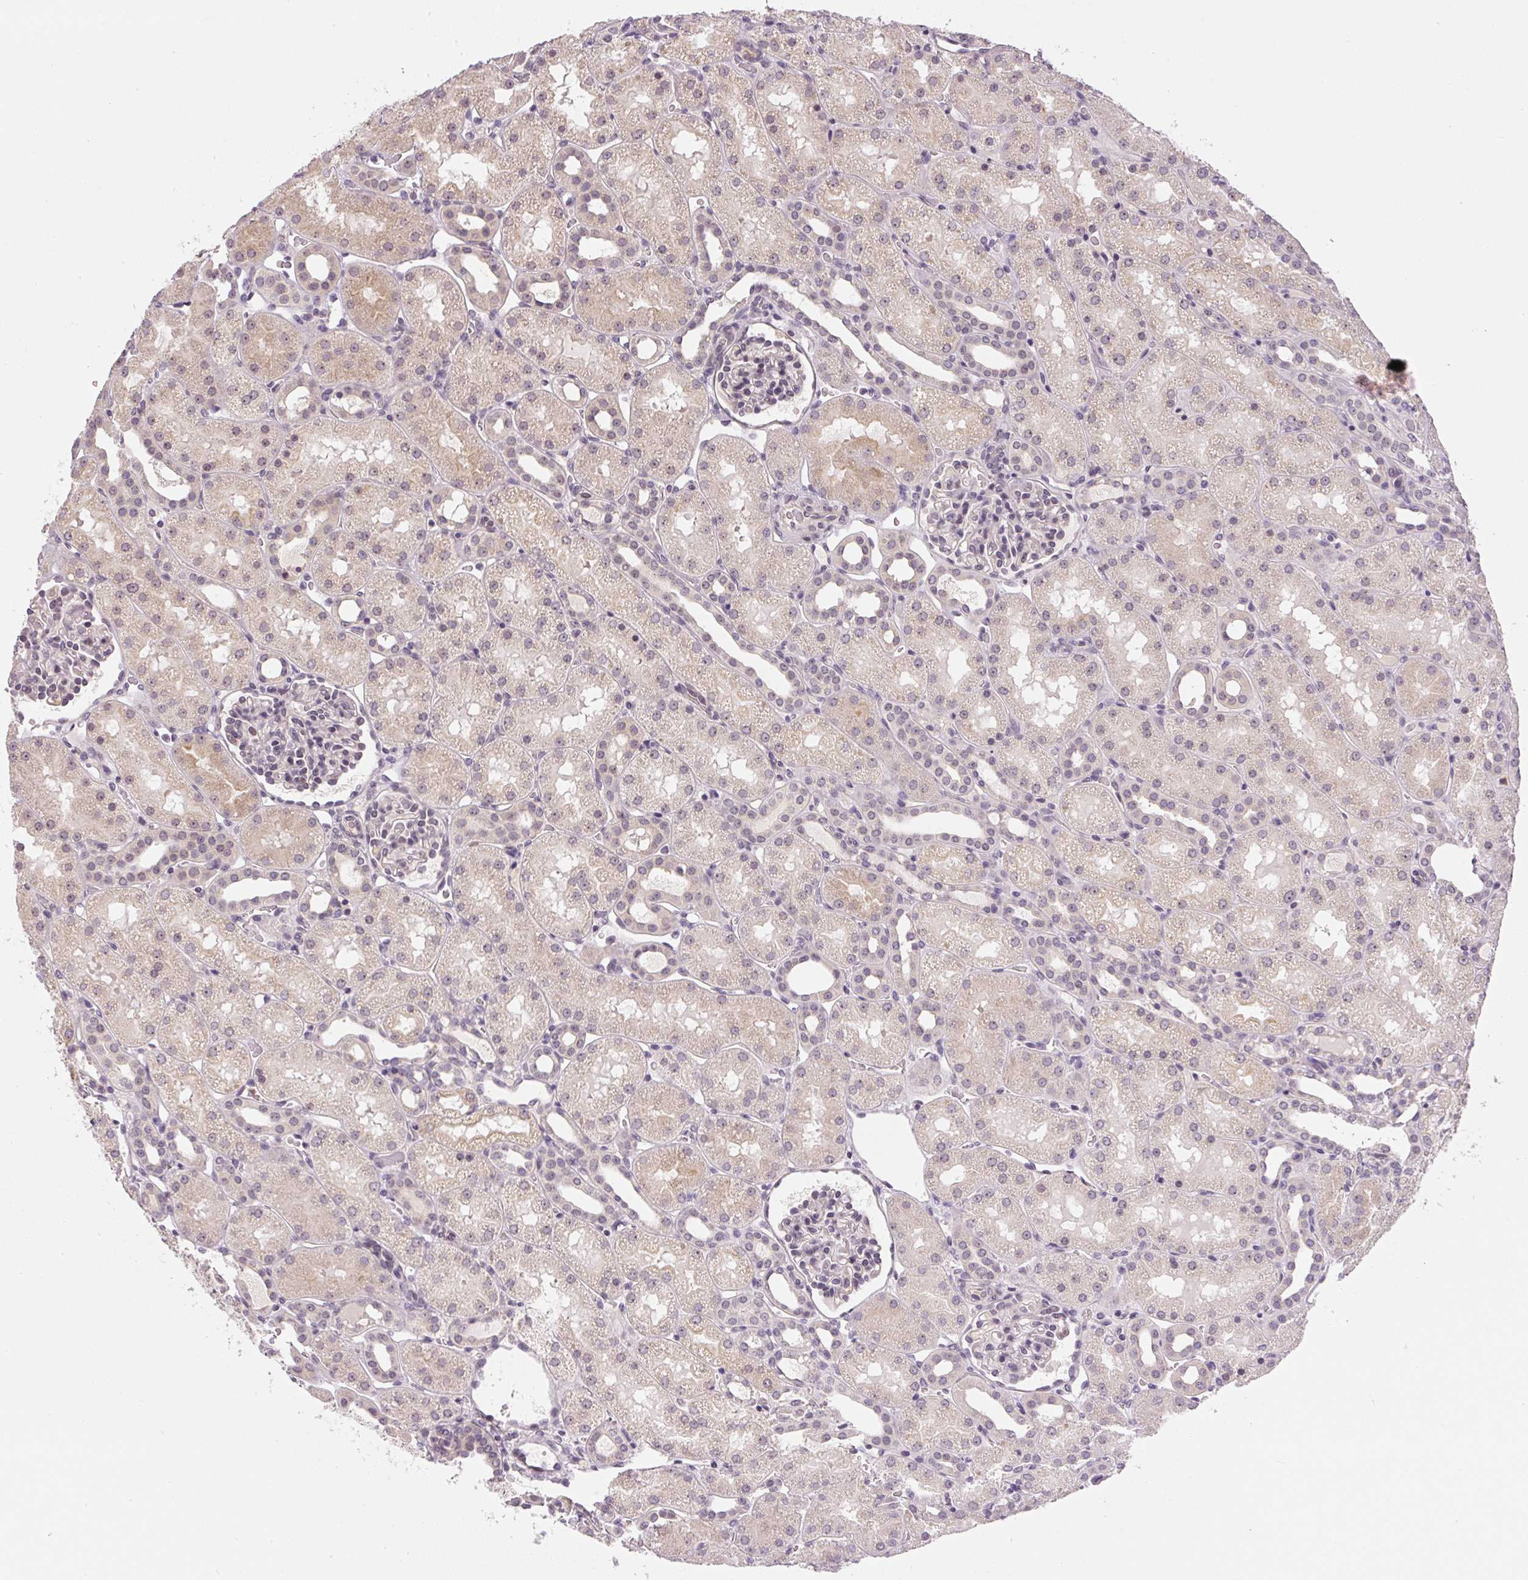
{"staining": {"intensity": "negative", "quantity": "none", "location": "none"}, "tissue": "kidney", "cell_type": "Cells in glomeruli", "image_type": "normal", "snomed": [{"axis": "morphology", "description": "Normal tissue, NOS"}, {"axis": "topography", "description": "Kidney"}], "caption": "IHC photomicrograph of benign kidney: kidney stained with DAB (3,3'-diaminobenzidine) displays no significant protein expression in cells in glomeruli. Brightfield microscopy of immunohistochemistry (IHC) stained with DAB (brown) and hematoxylin (blue), captured at high magnification.", "gene": "SGF29", "patient": {"sex": "male", "age": 2}}